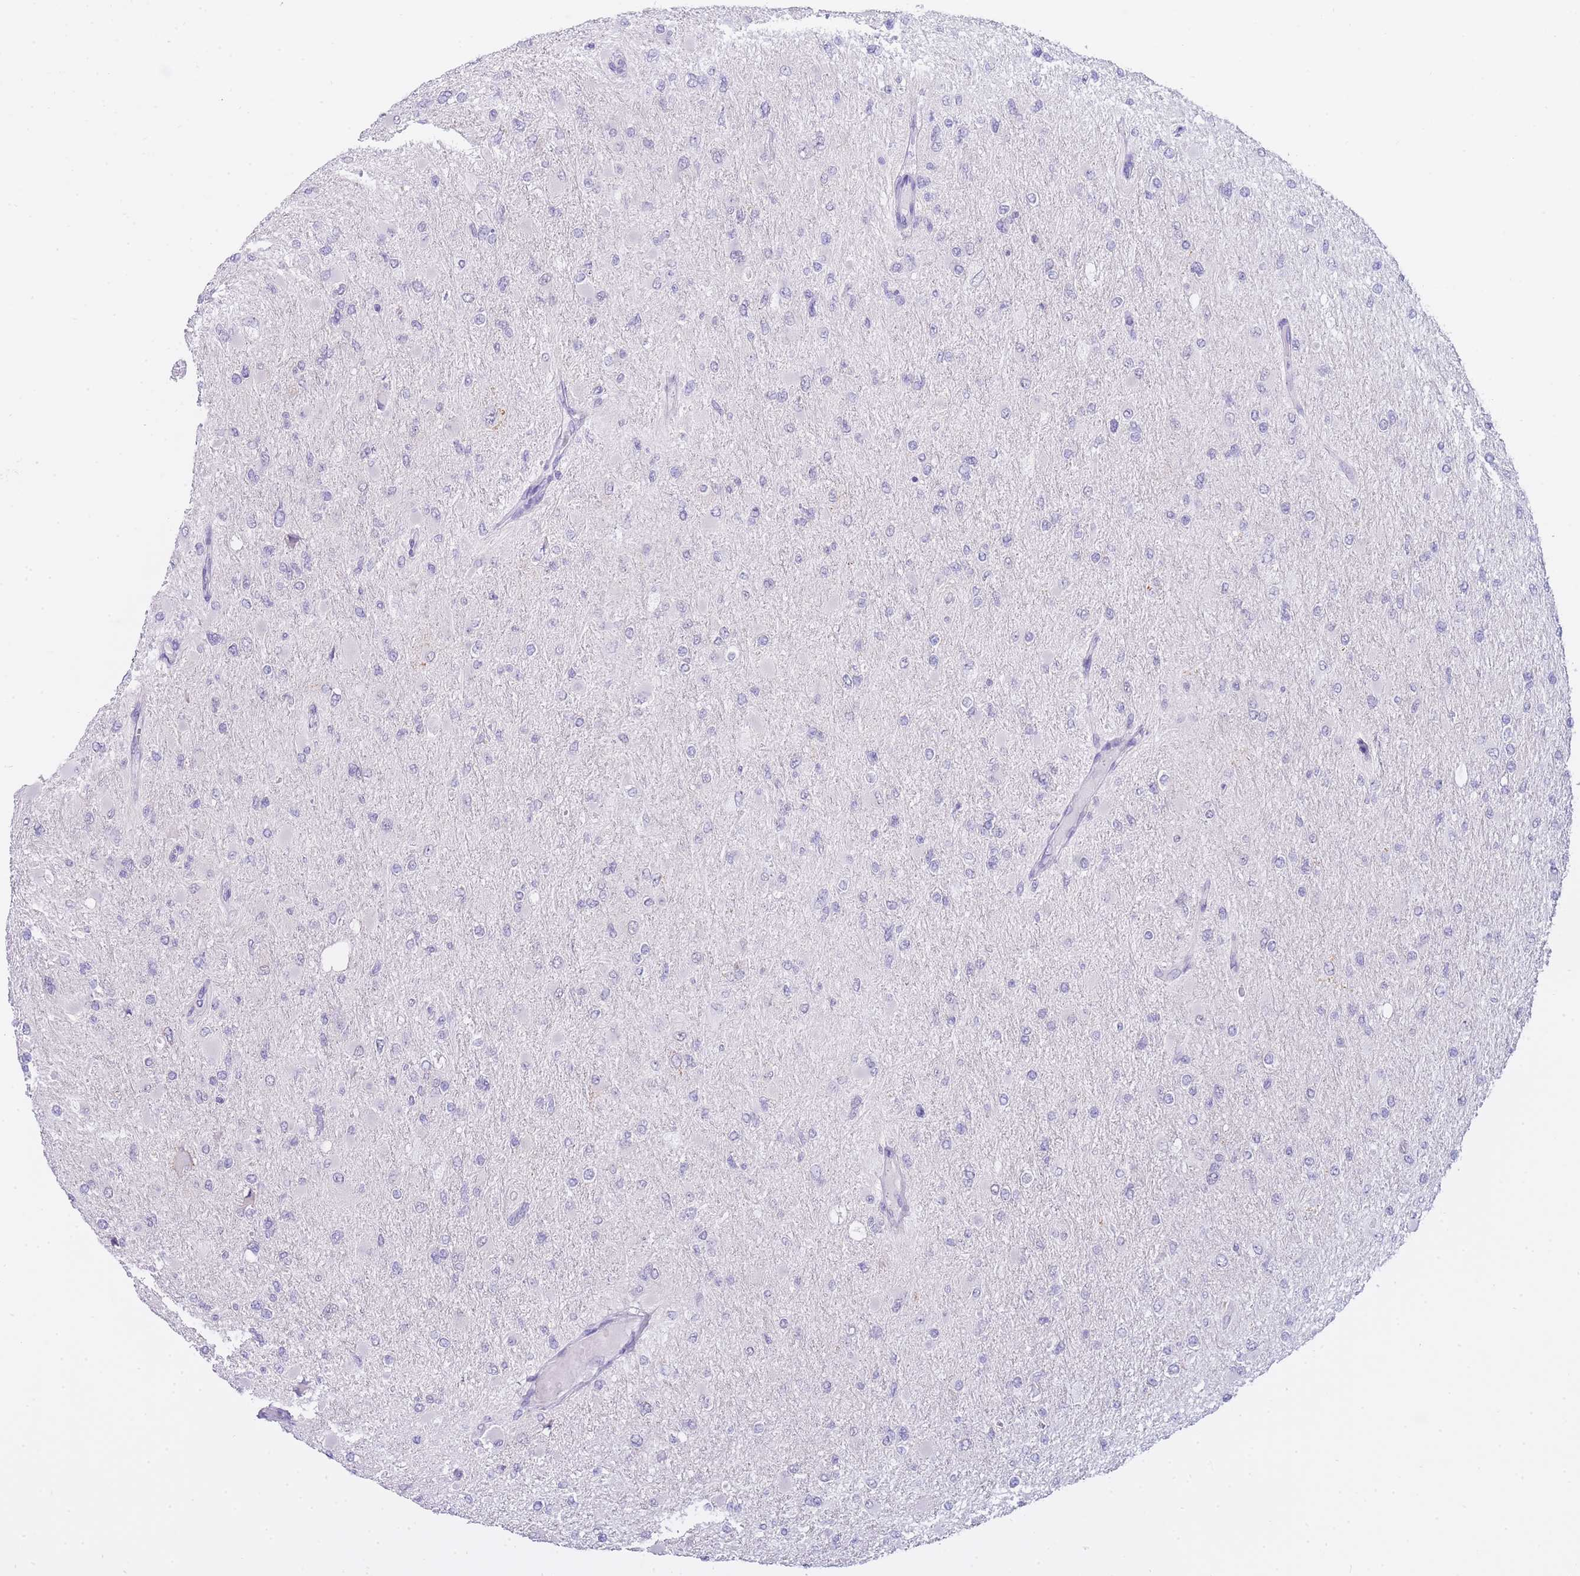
{"staining": {"intensity": "negative", "quantity": "none", "location": "none"}, "tissue": "glioma", "cell_type": "Tumor cells", "image_type": "cancer", "snomed": [{"axis": "morphology", "description": "Glioma, malignant, High grade"}, {"axis": "topography", "description": "Cerebral cortex"}], "caption": "IHC of human malignant high-grade glioma shows no positivity in tumor cells.", "gene": "FRAT2", "patient": {"sex": "female", "age": 36}}